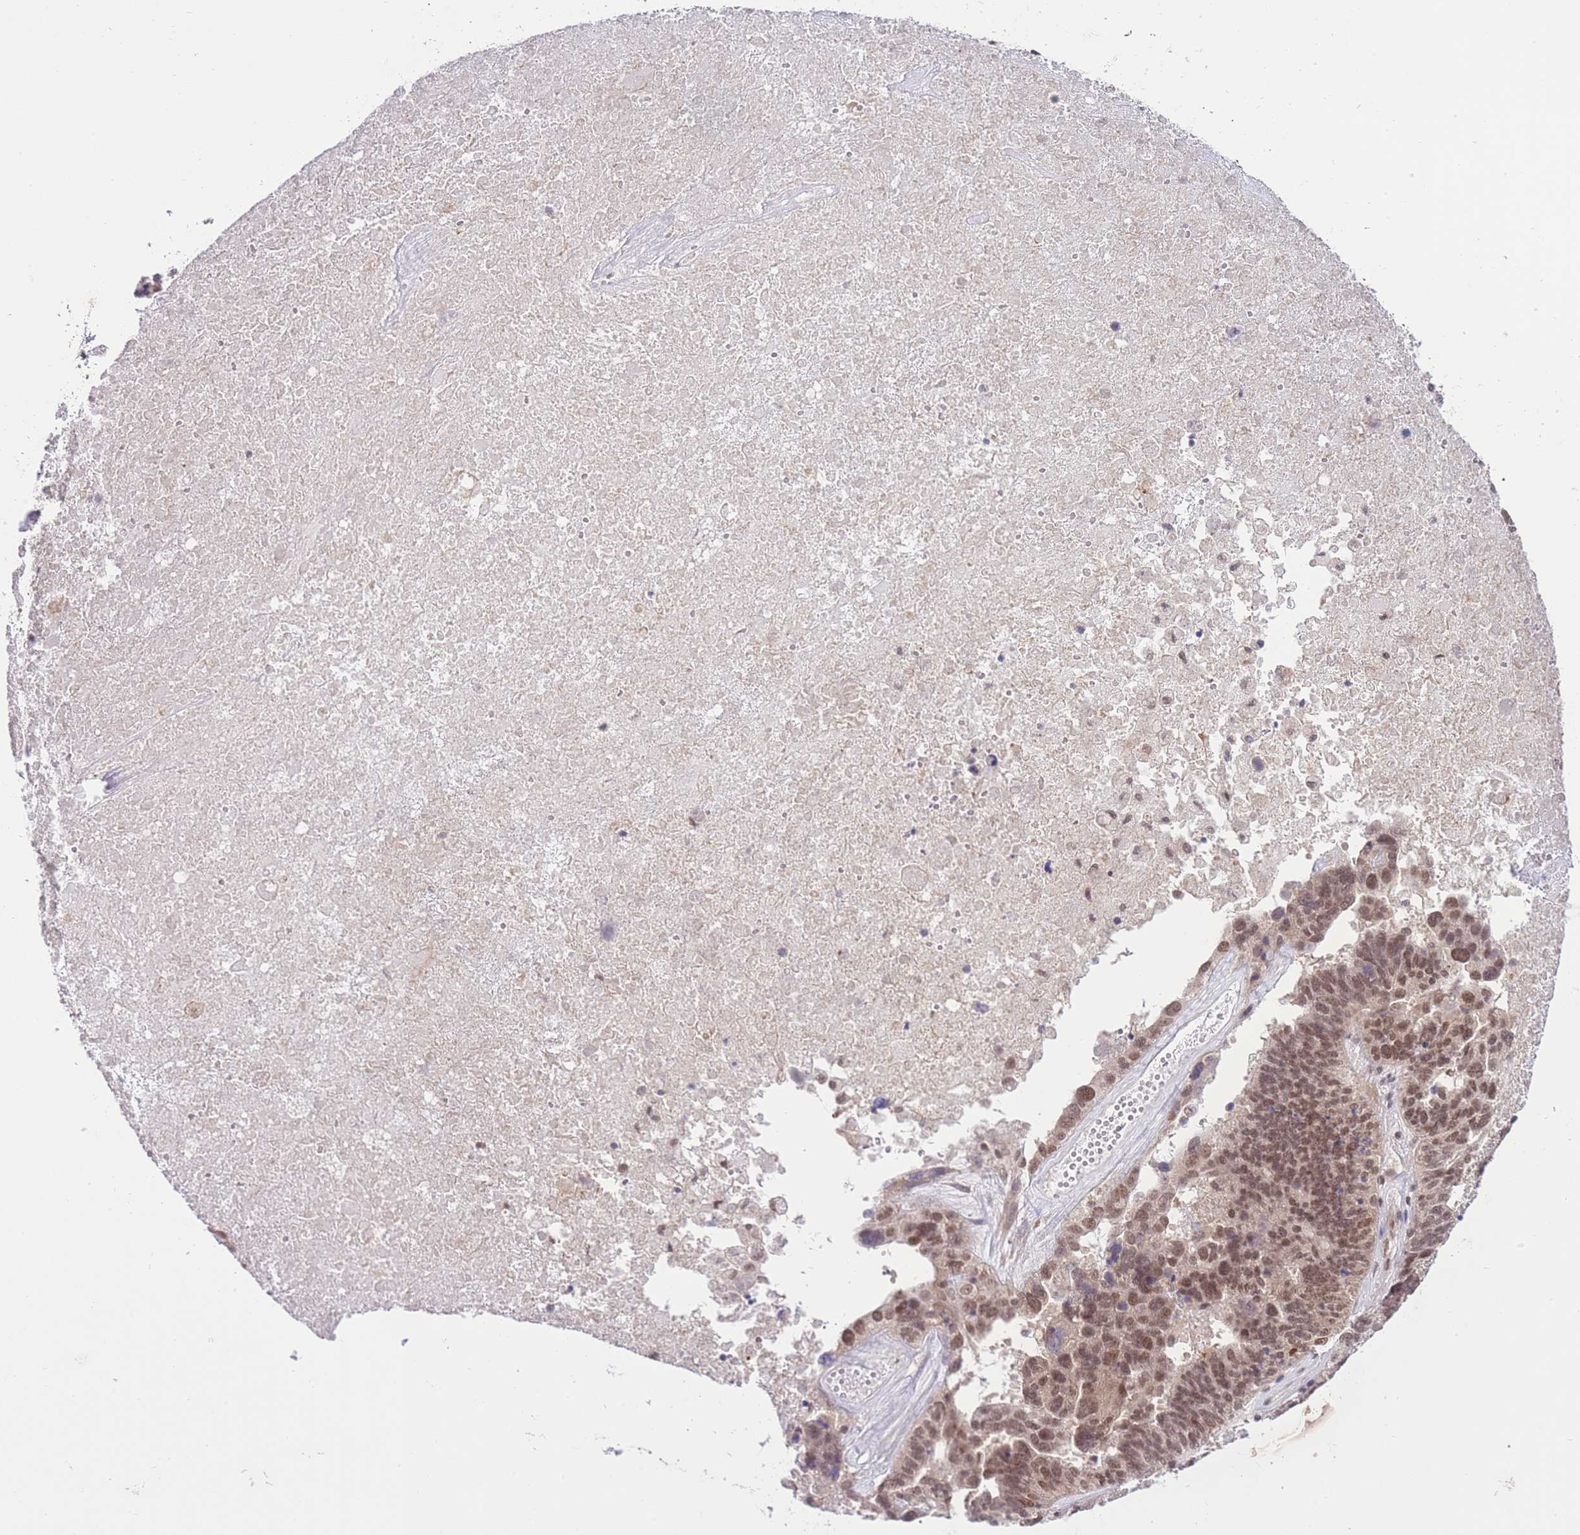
{"staining": {"intensity": "moderate", "quantity": ">75%", "location": "nuclear"}, "tissue": "ovarian cancer", "cell_type": "Tumor cells", "image_type": "cancer", "snomed": [{"axis": "morphology", "description": "Cystadenocarcinoma, serous, NOS"}, {"axis": "topography", "description": "Ovary"}], "caption": "Immunohistochemical staining of human ovarian serous cystadenocarcinoma shows medium levels of moderate nuclear positivity in about >75% of tumor cells.", "gene": "TMED3", "patient": {"sex": "female", "age": 59}}